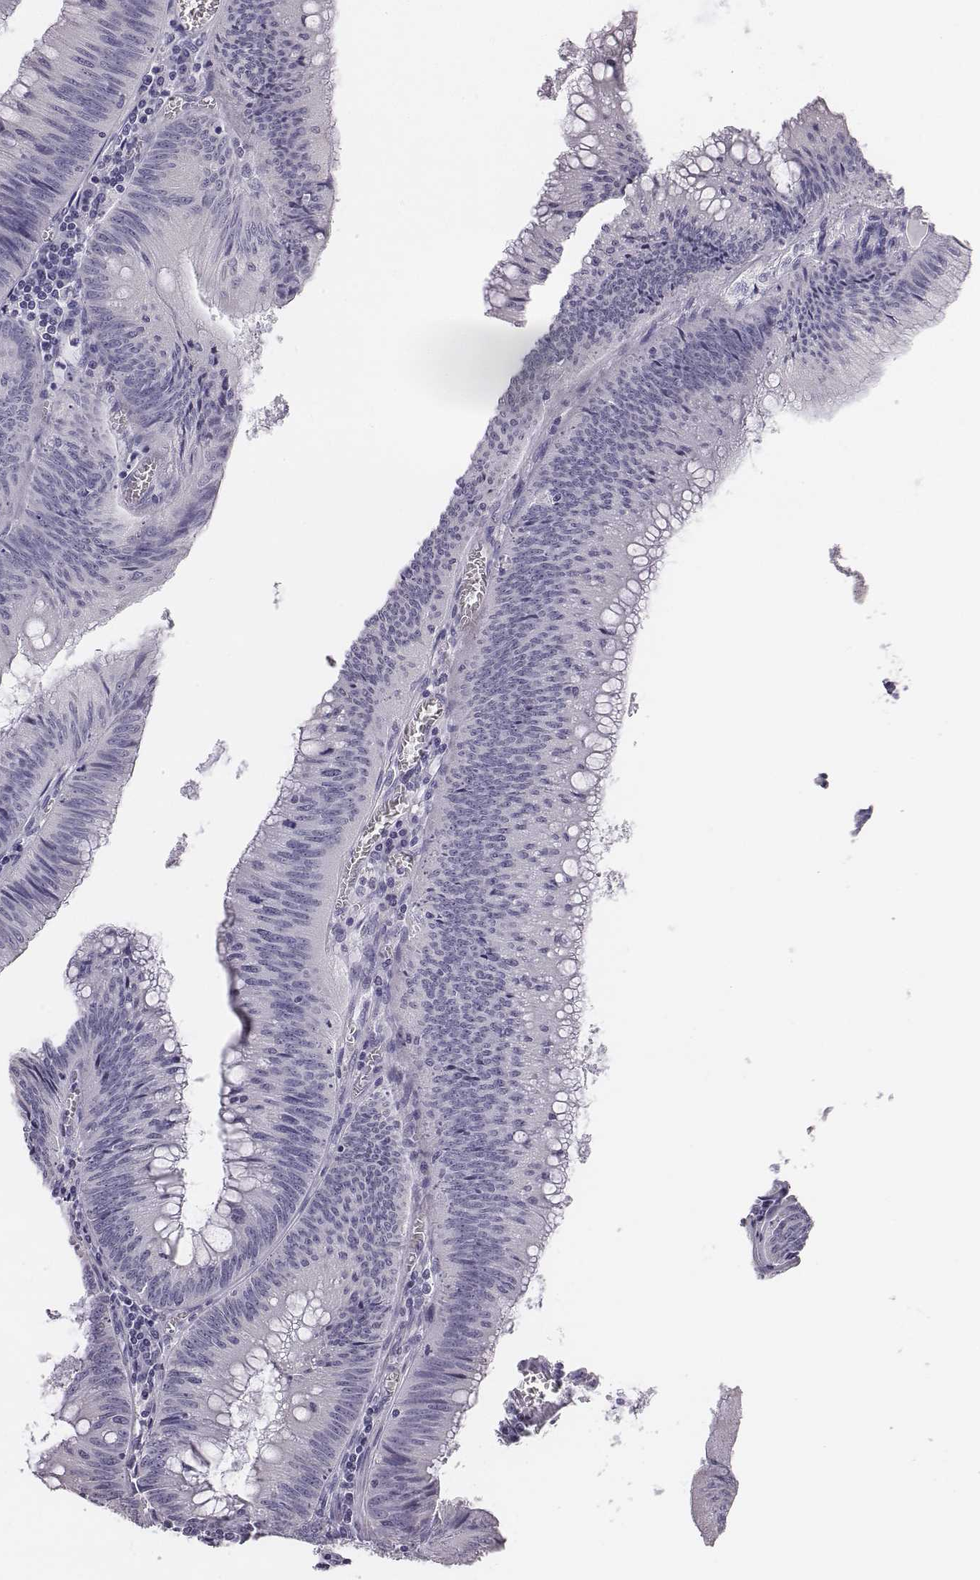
{"staining": {"intensity": "negative", "quantity": "none", "location": "none"}, "tissue": "colorectal cancer", "cell_type": "Tumor cells", "image_type": "cancer", "snomed": [{"axis": "morphology", "description": "Adenocarcinoma, NOS"}, {"axis": "topography", "description": "Rectum"}], "caption": "A histopathology image of colorectal cancer stained for a protein shows no brown staining in tumor cells.", "gene": "HBZ", "patient": {"sex": "female", "age": 72}}